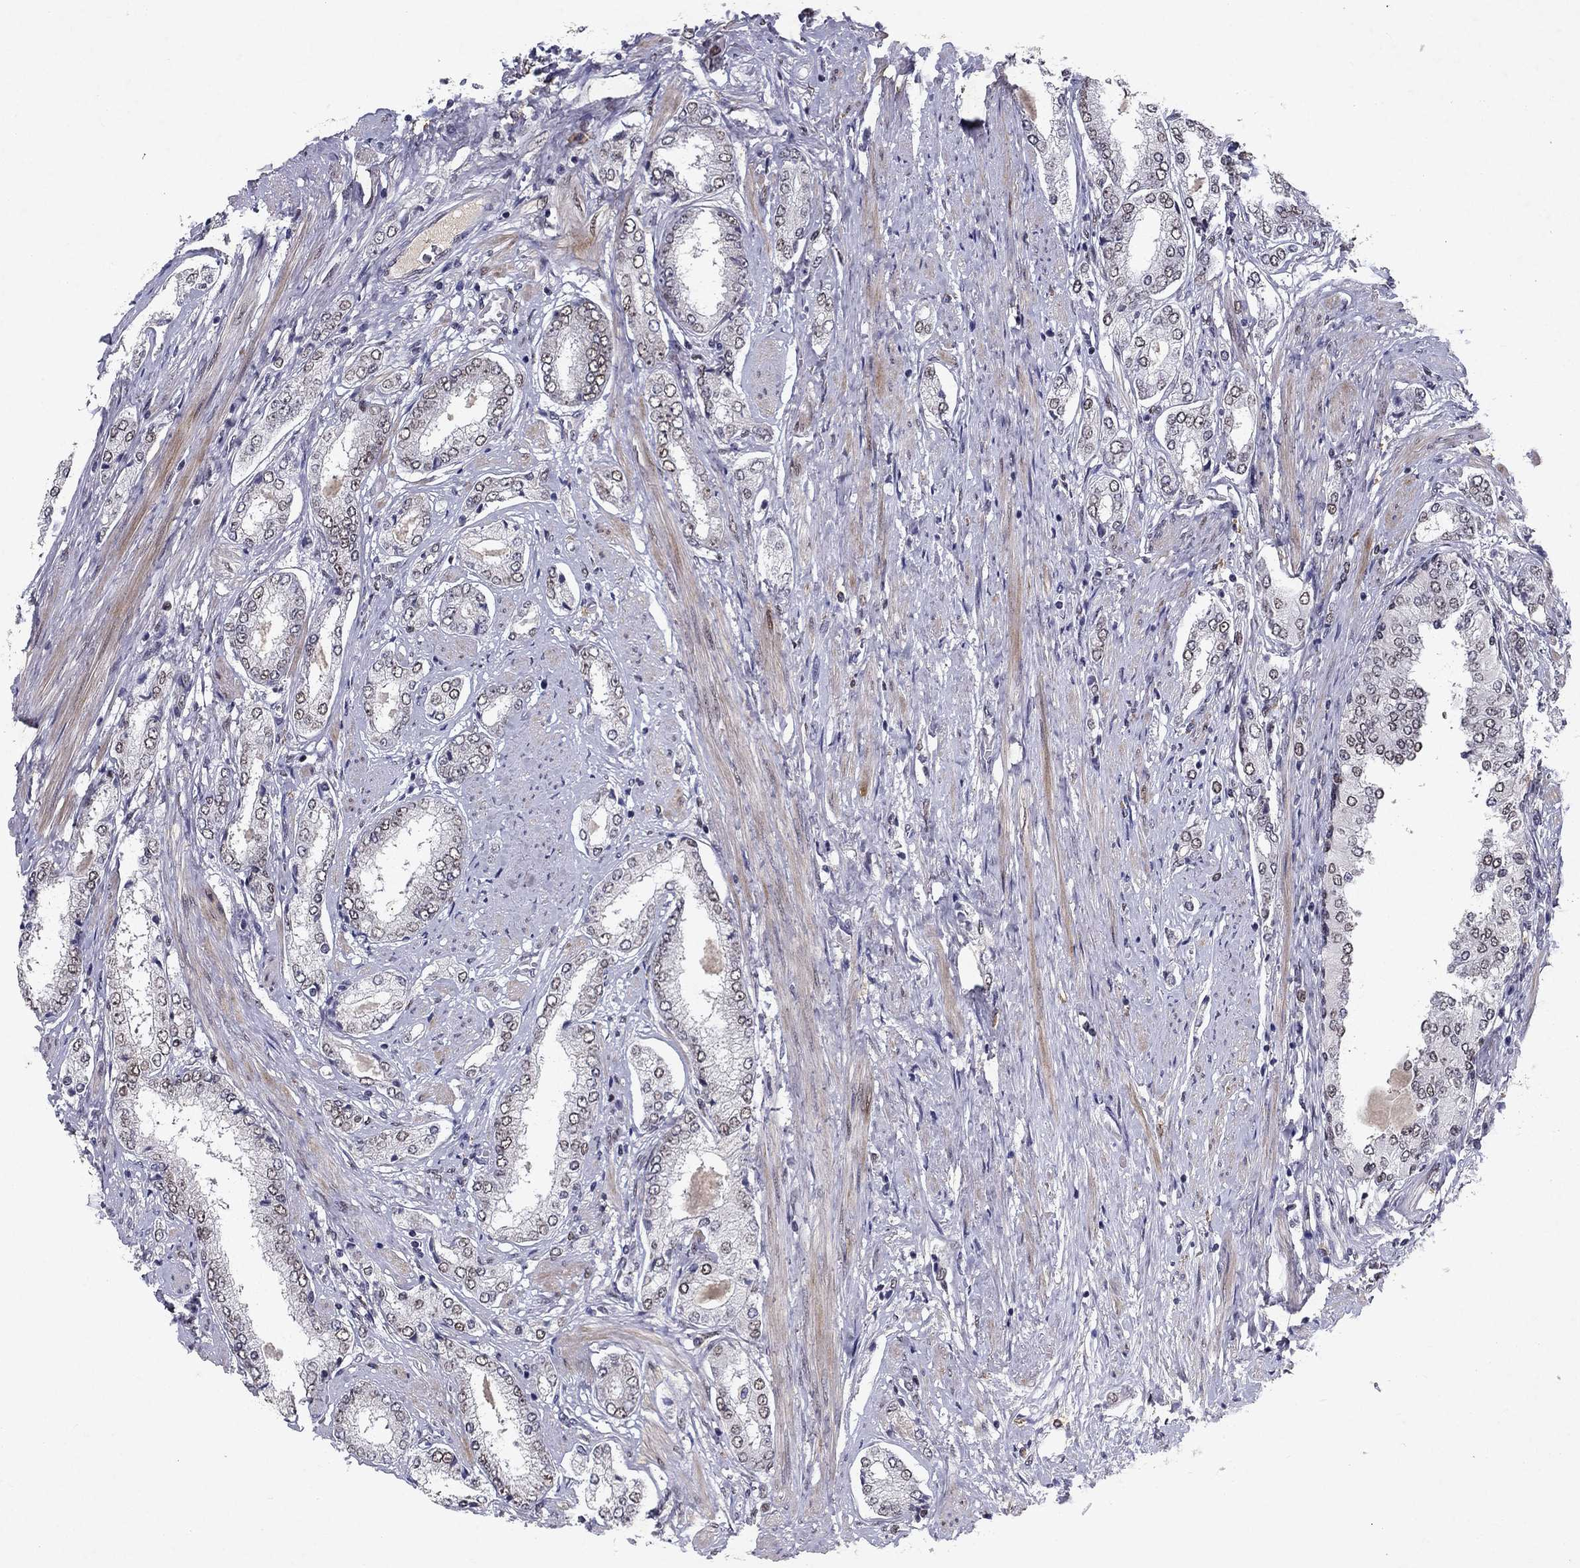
{"staining": {"intensity": "negative", "quantity": "none", "location": "none"}, "tissue": "prostate cancer", "cell_type": "Tumor cells", "image_type": "cancer", "snomed": [{"axis": "morphology", "description": "Adenocarcinoma, NOS"}, {"axis": "topography", "description": "Prostate"}], "caption": "Tumor cells are negative for protein expression in human prostate adenocarcinoma.", "gene": "CRTC1", "patient": {"sex": "male", "age": 63}}